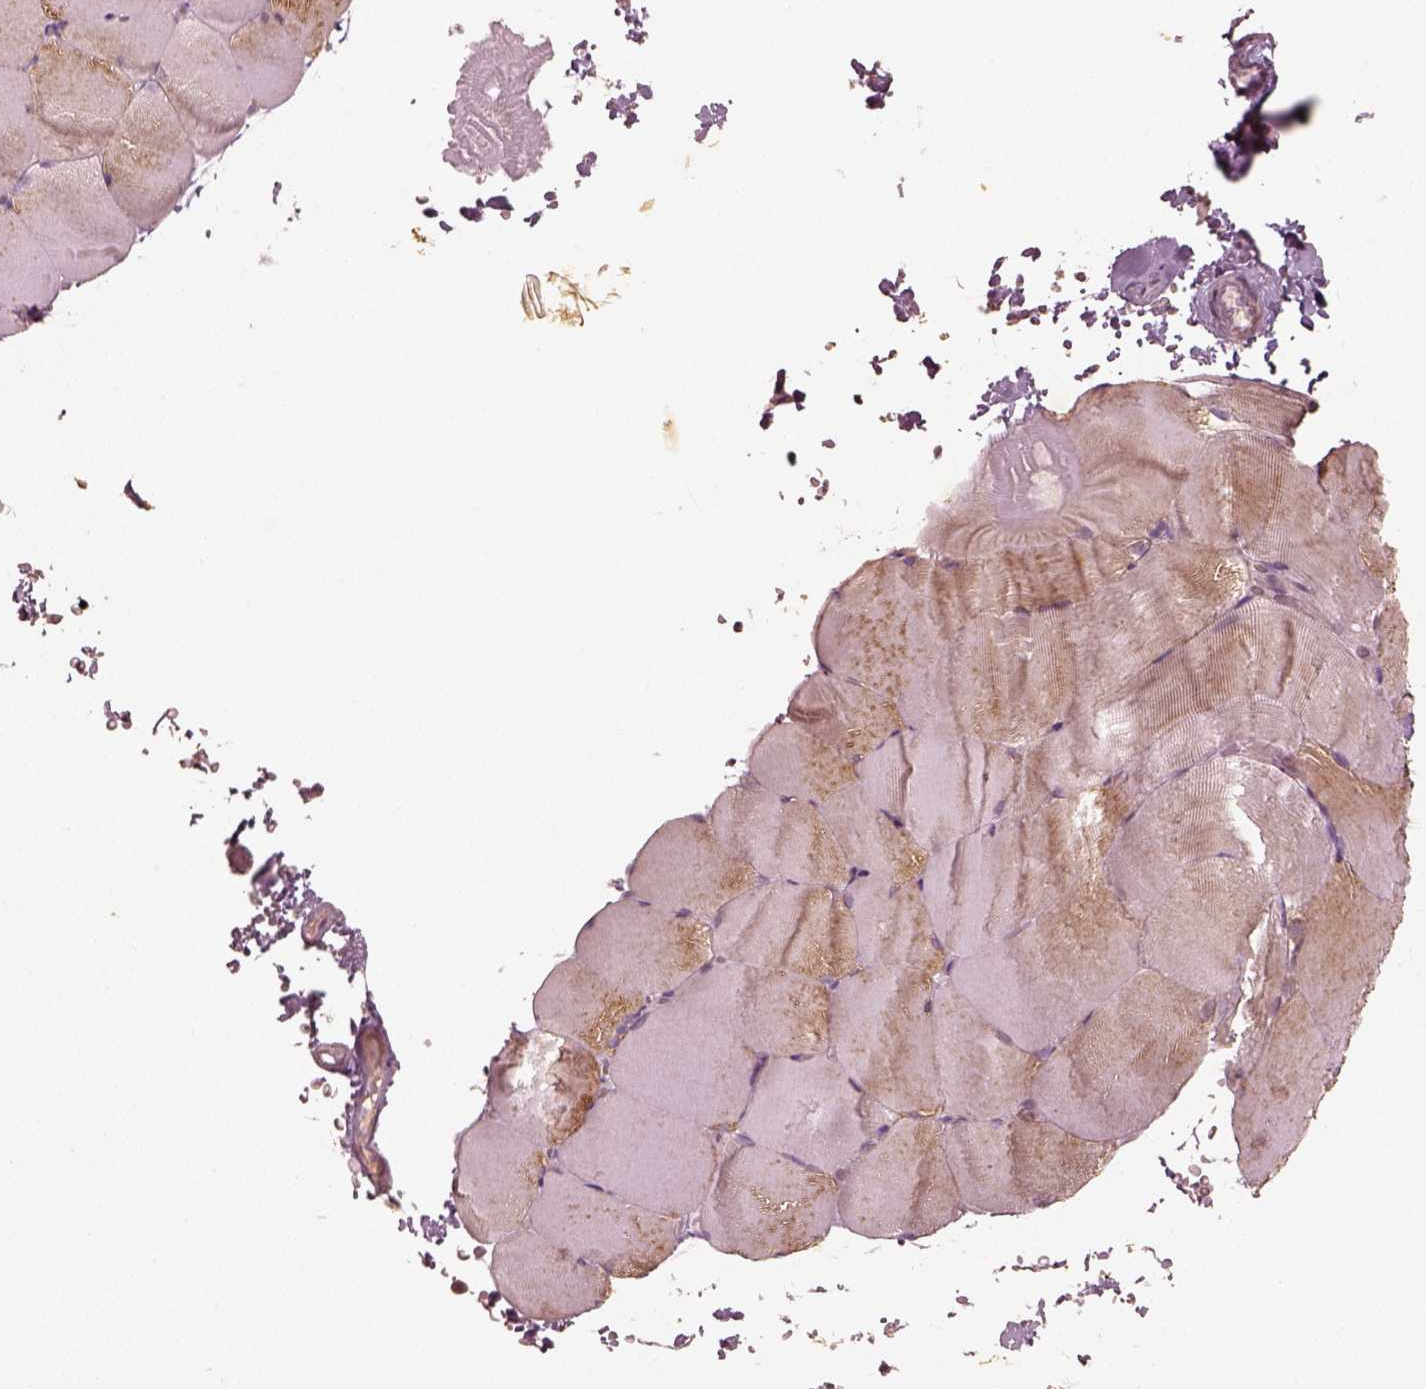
{"staining": {"intensity": "weak", "quantity": "25%-75%", "location": "cytoplasmic/membranous"}, "tissue": "skeletal muscle", "cell_type": "Myocytes", "image_type": "normal", "snomed": [{"axis": "morphology", "description": "Normal tissue, NOS"}, {"axis": "topography", "description": "Skeletal muscle"}], "caption": "IHC photomicrograph of unremarkable skeletal muscle: human skeletal muscle stained using immunohistochemistry (IHC) displays low levels of weak protein expression localized specifically in the cytoplasmic/membranous of myocytes, appearing as a cytoplasmic/membranous brown color.", "gene": "MADCAM1", "patient": {"sex": "female", "age": 37}}